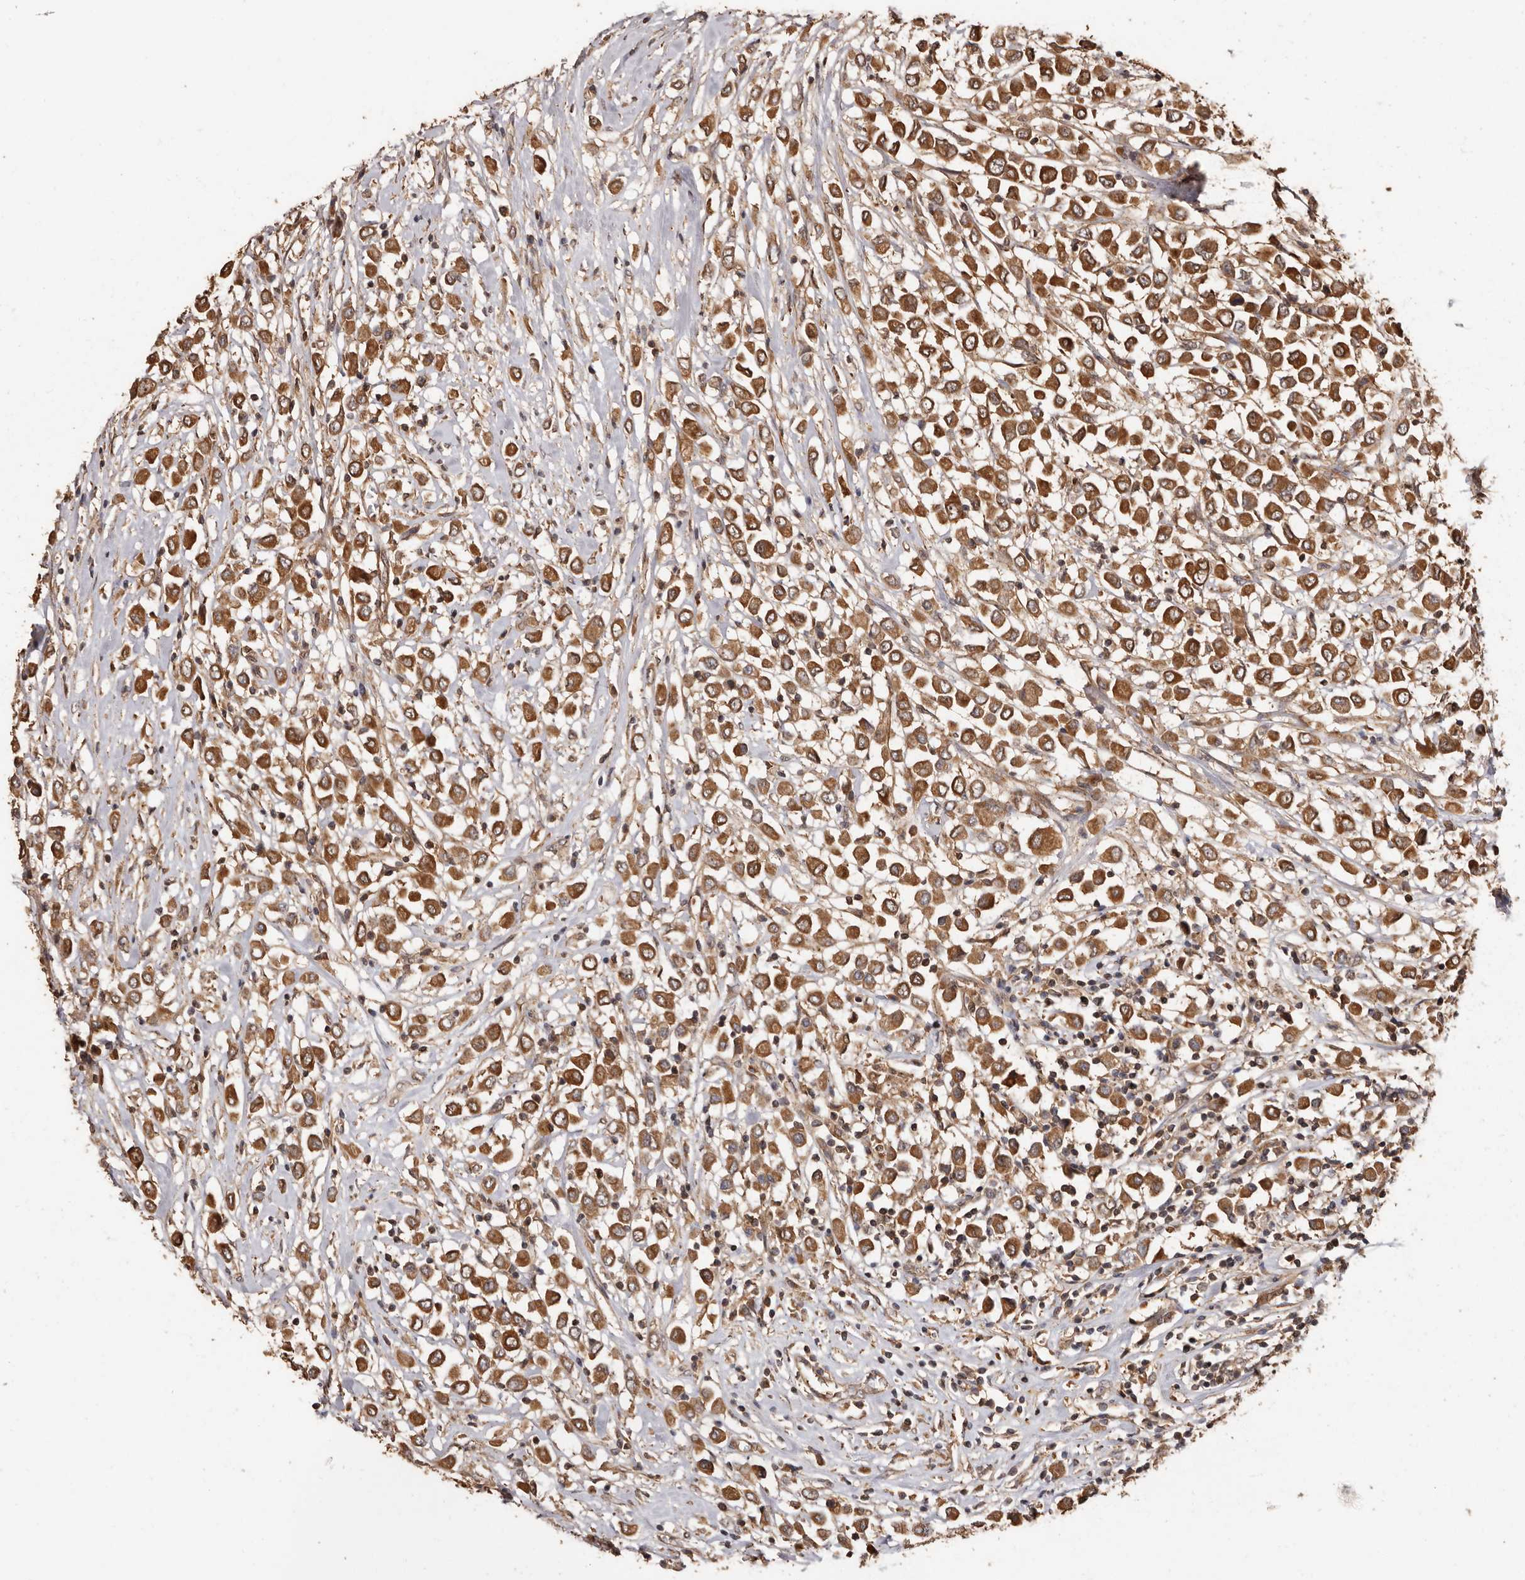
{"staining": {"intensity": "moderate", "quantity": ">75%", "location": "cytoplasmic/membranous"}, "tissue": "breast cancer", "cell_type": "Tumor cells", "image_type": "cancer", "snomed": [{"axis": "morphology", "description": "Duct carcinoma"}, {"axis": "topography", "description": "Breast"}], "caption": "DAB immunohistochemical staining of intraductal carcinoma (breast) demonstrates moderate cytoplasmic/membranous protein expression in about >75% of tumor cells.", "gene": "COQ8B", "patient": {"sex": "female", "age": 61}}